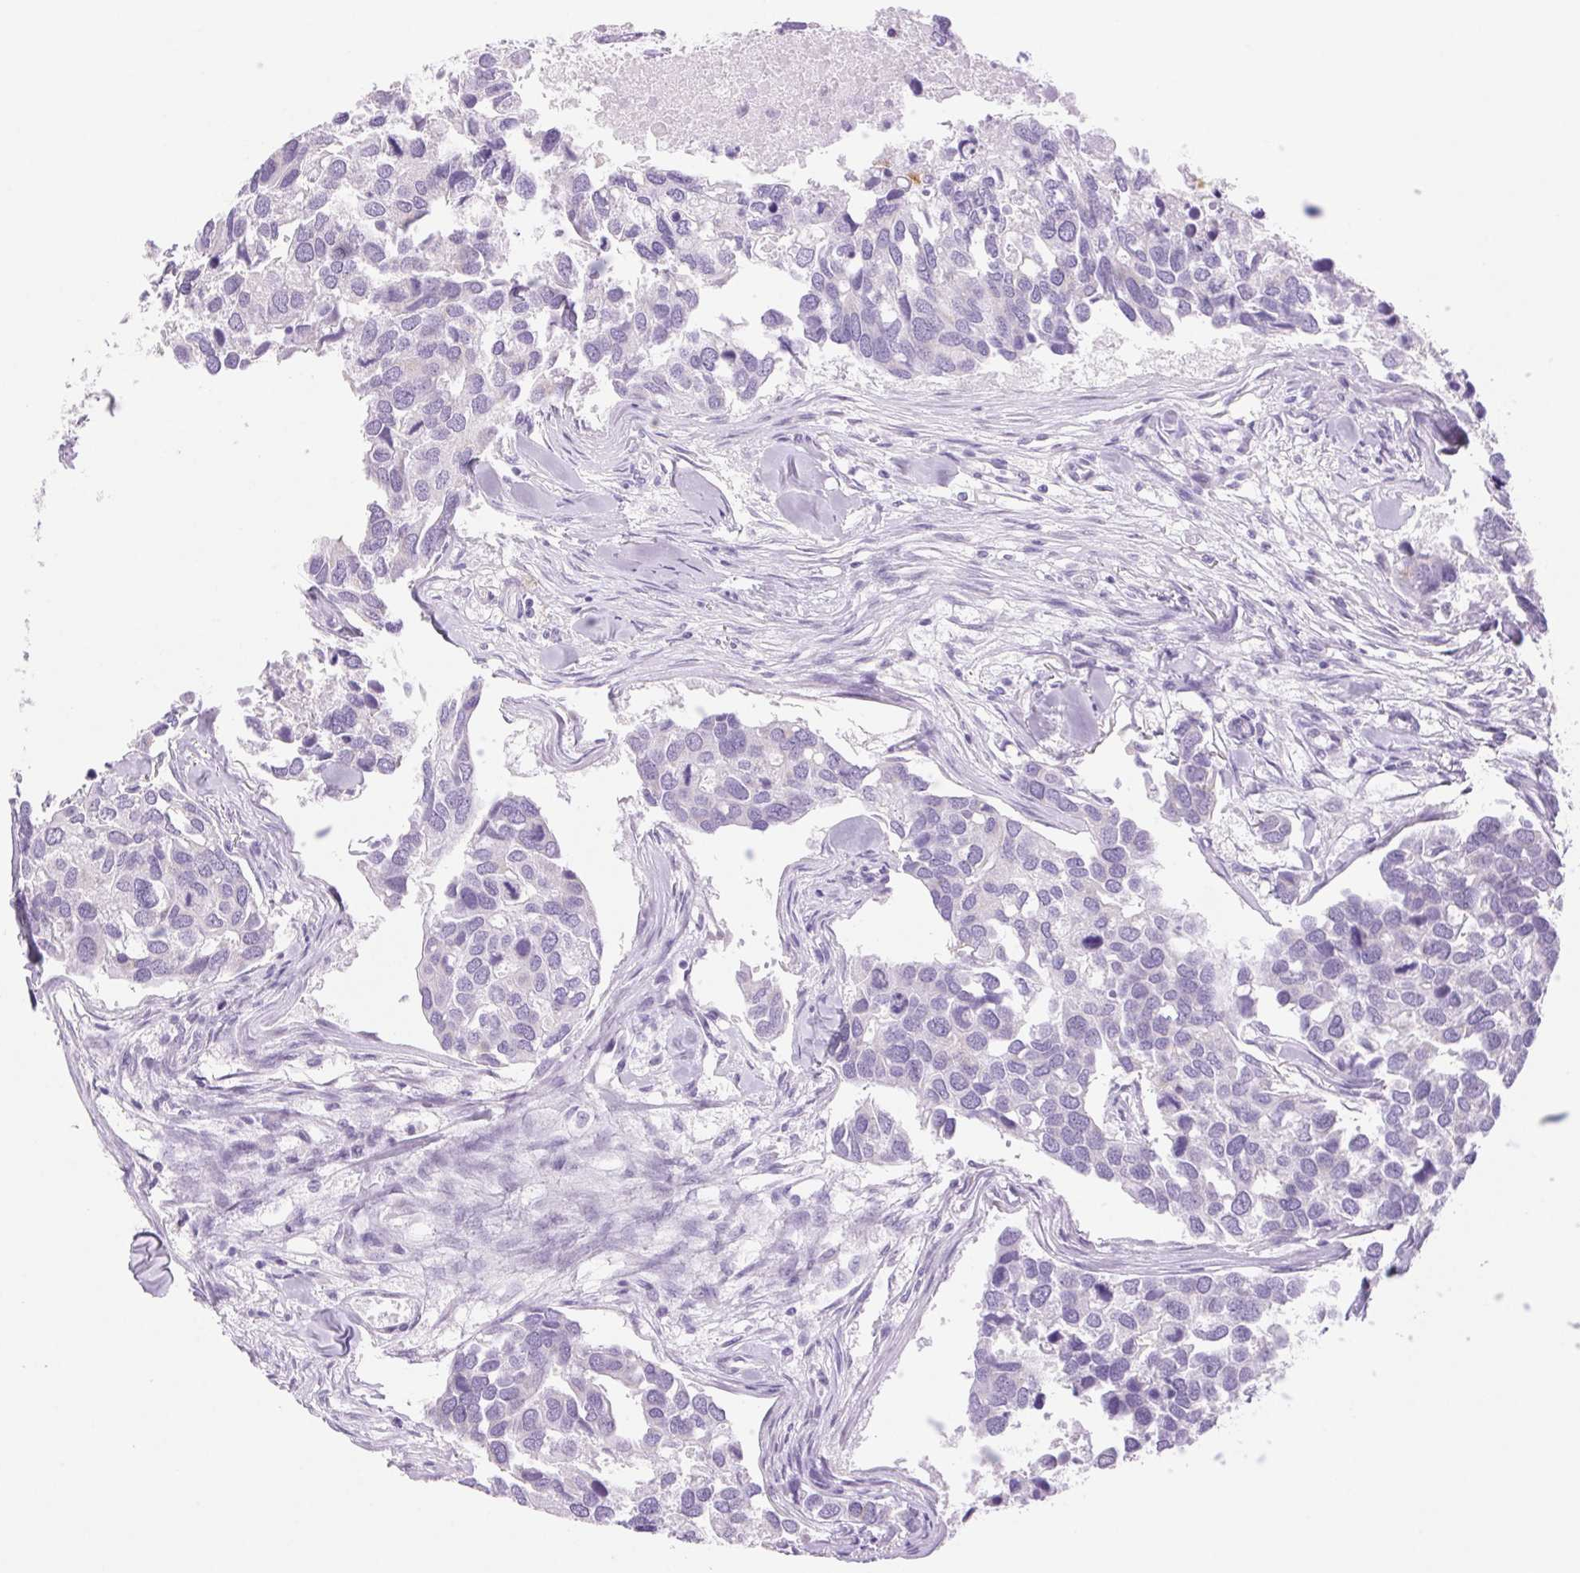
{"staining": {"intensity": "negative", "quantity": "none", "location": "none"}, "tissue": "breast cancer", "cell_type": "Tumor cells", "image_type": "cancer", "snomed": [{"axis": "morphology", "description": "Duct carcinoma"}, {"axis": "topography", "description": "Breast"}], "caption": "There is no significant expression in tumor cells of infiltrating ductal carcinoma (breast).", "gene": "SERPINB3", "patient": {"sex": "female", "age": 83}}